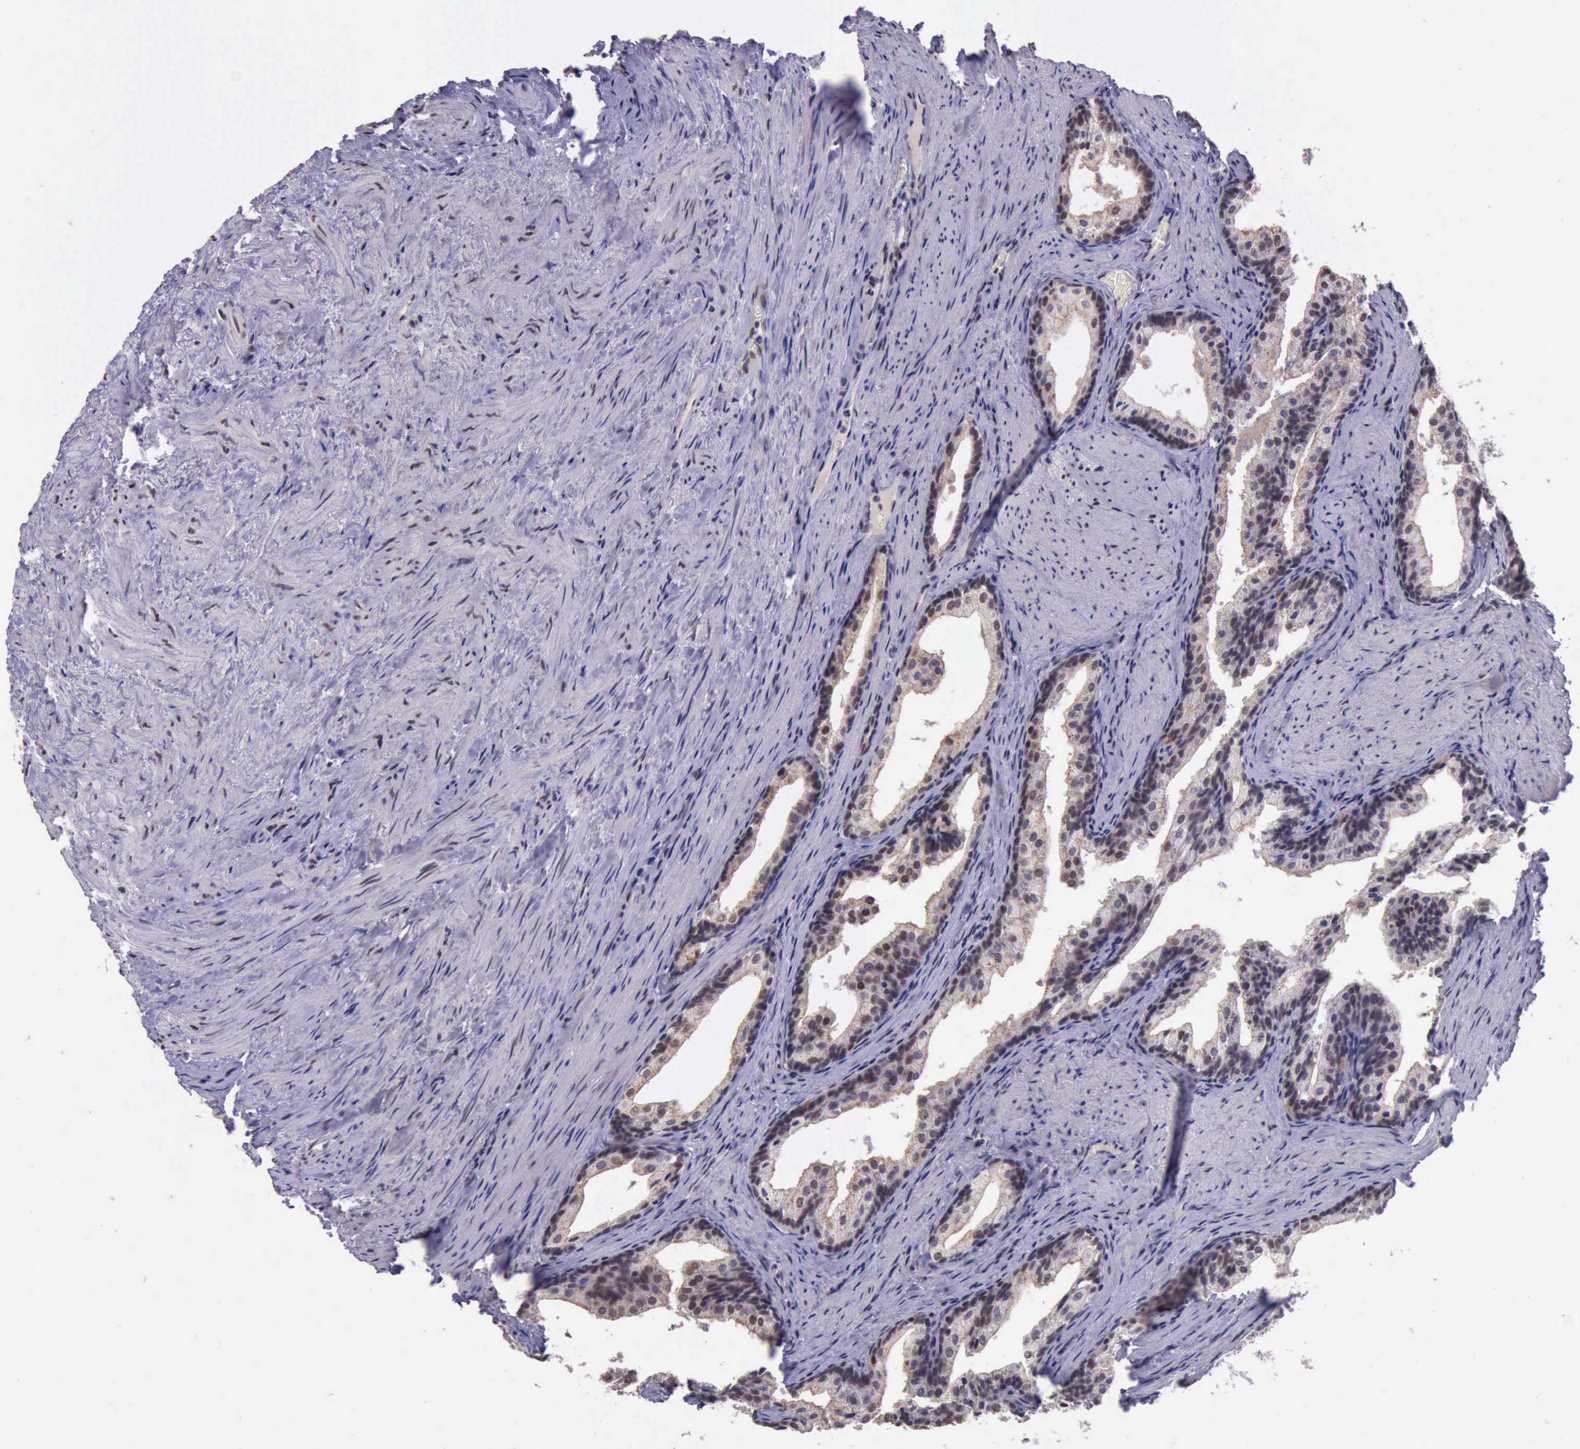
{"staining": {"intensity": "moderate", "quantity": ">75%", "location": "nuclear"}, "tissue": "prostate cancer", "cell_type": "Tumor cells", "image_type": "cancer", "snomed": [{"axis": "morphology", "description": "Adenocarcinoma, Medium grade"}, {"axis": "topography", "description": "Prostate"}], "caption": "IHC image of neoplastic tissue: adenocarcinoma (medium-grade) (prostate) stained using immunohistochemistry (IHC) displays medium levels of moderate protein expression localized specifically in the nuclear of tumor cells, appearing as a nuclear brown color.", "gene": "PRPF39", "patient": {"sex": "male", "age": 60}}